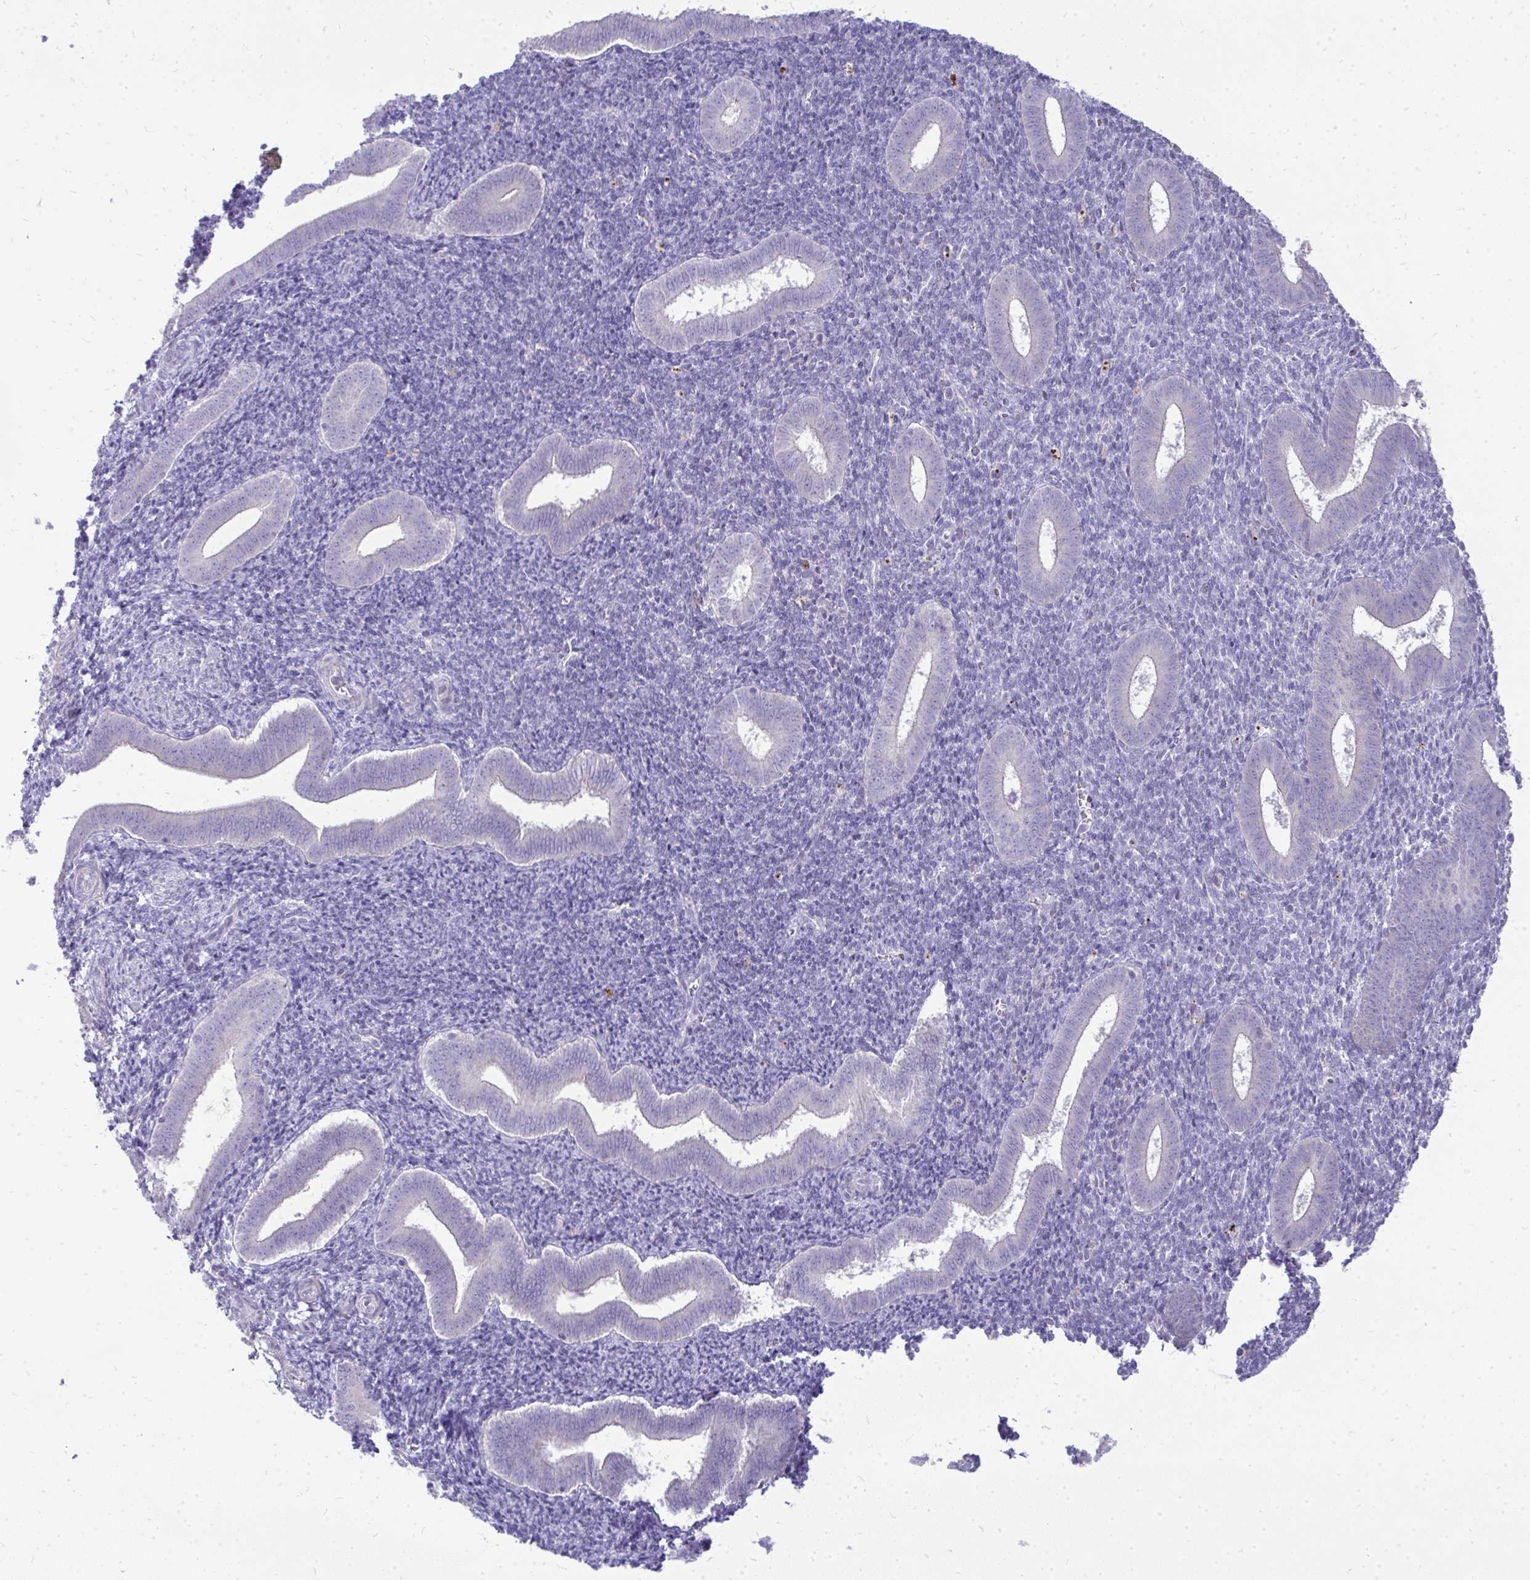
{"staining": {"intensity": "negative", "quantity": "none", "location": "none"}, "tissue": "endometrium", "cell_type": "Cells in endometrial stroma", "image_type": "normal", "snomed": [{"axis": "morphology", "description": "Normal tissue, NOS"}, {"axis": "topography", "description": "Endometrium"}], "caption": "This is an immunohistochemistry photomicrograph of normal endometrium. There is no positivity in cells in endometrial stroma.", "gene": "OR8D1", "patient": {"sex": "female", "age": 25}}